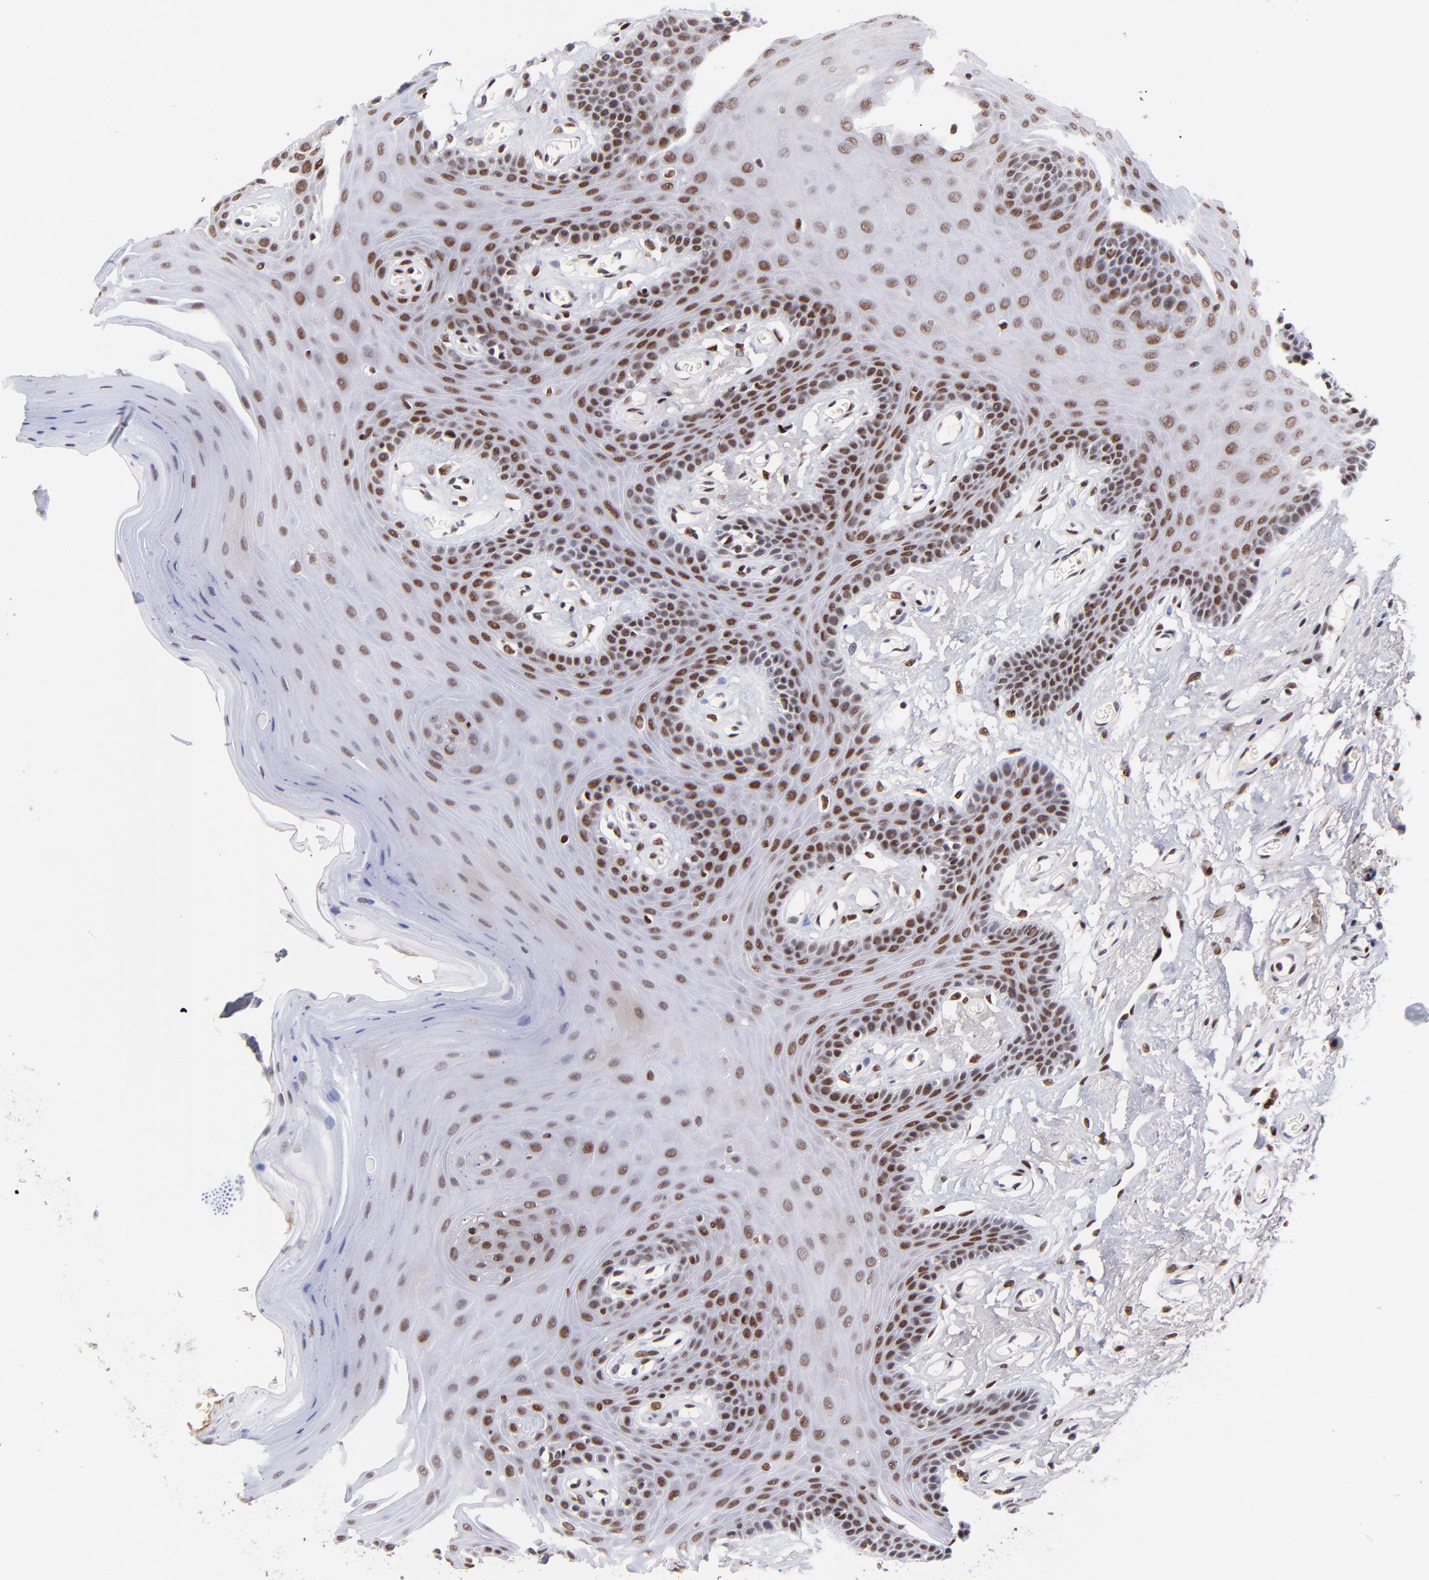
{"staining": {"intensity": "moderate", "quantity": ">75%", "location": "nuclear"}, "tissue": "oral mucosa", "cell_type": "Squamous epithelial cells", "image_type": "normal", "snomed": [{"axis": "morphology", "description": "Normal tissue, NOS"}, {"axis": "morphology", "description": "Squamous cell carcinoma, NOS"}, {"axis": "topography", "description": "Skeletal muscle"}, {"axis": "topography", "description": "Oral tissue"}, {"axis": "topography", "description": "Head-Neck"}], "caption": "Moderate nuclear protein positivity is seen in about >75% of squamous epithelial cells in oral mucosa. The staining was performed using DAB to visualize the protein expression in brown, while the nuclei were stained in blue with hematoxylin (Magnification: 20x).", "gene": "MIDEAS", "patient": {"sex": "male", "age": 71}}